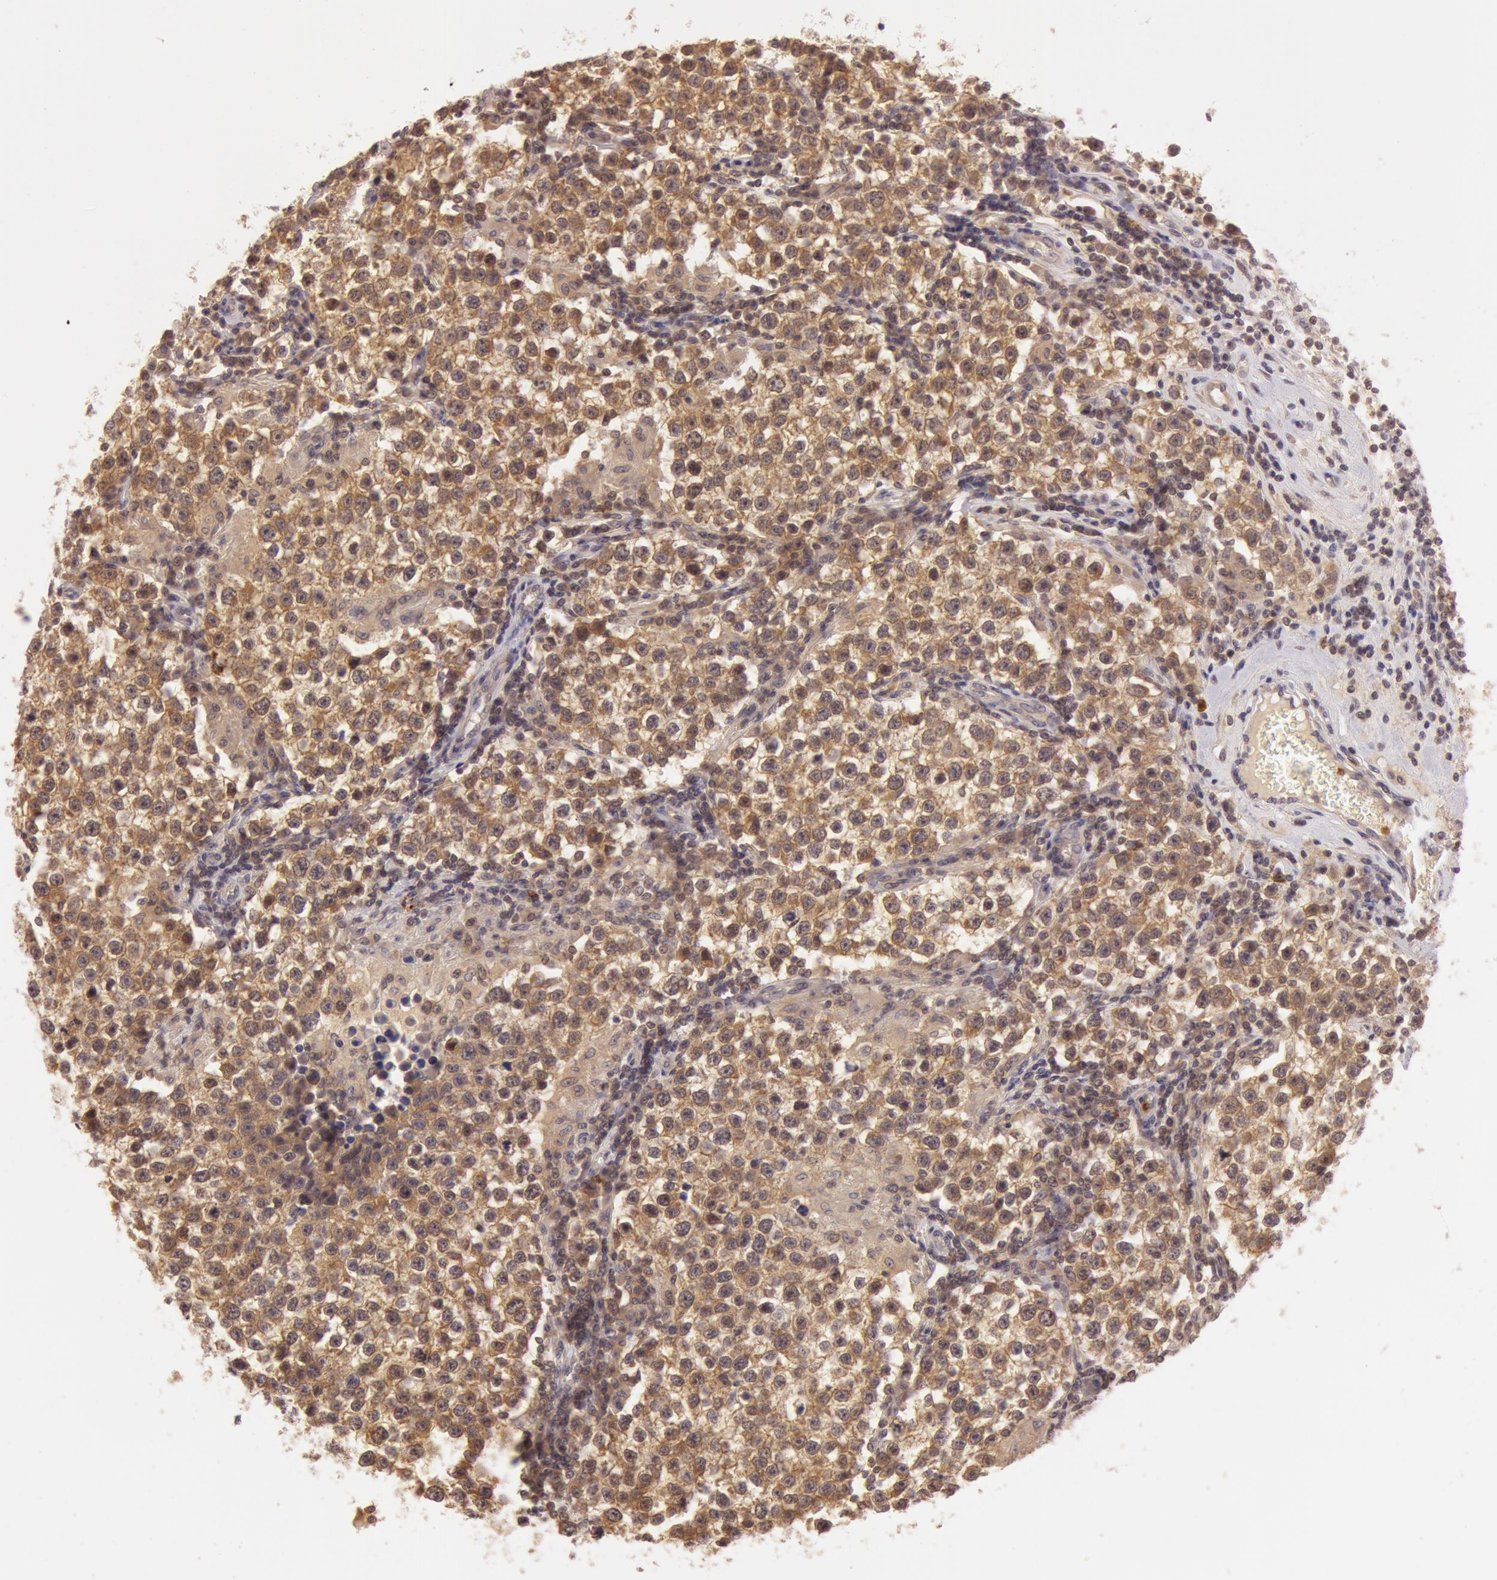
{"staining": {"intensity": "strong", "quantity": ">75%", "location": "cytoplasmic/membranous"}, "tissue": "testis cancer", "cell_type": "Tumor cells", "image_type": "cancer", "snomed": [{"axis": "morphology", "description": "Seminoma, NOS"}, {"axis": "topography", "description": "Testis"}], "caption": "Human testis cancer stained with a protein marker shows strong staining in tumor cells.", "gene": "ATG2B", "patient": {"sex": "male", "age": 36}}